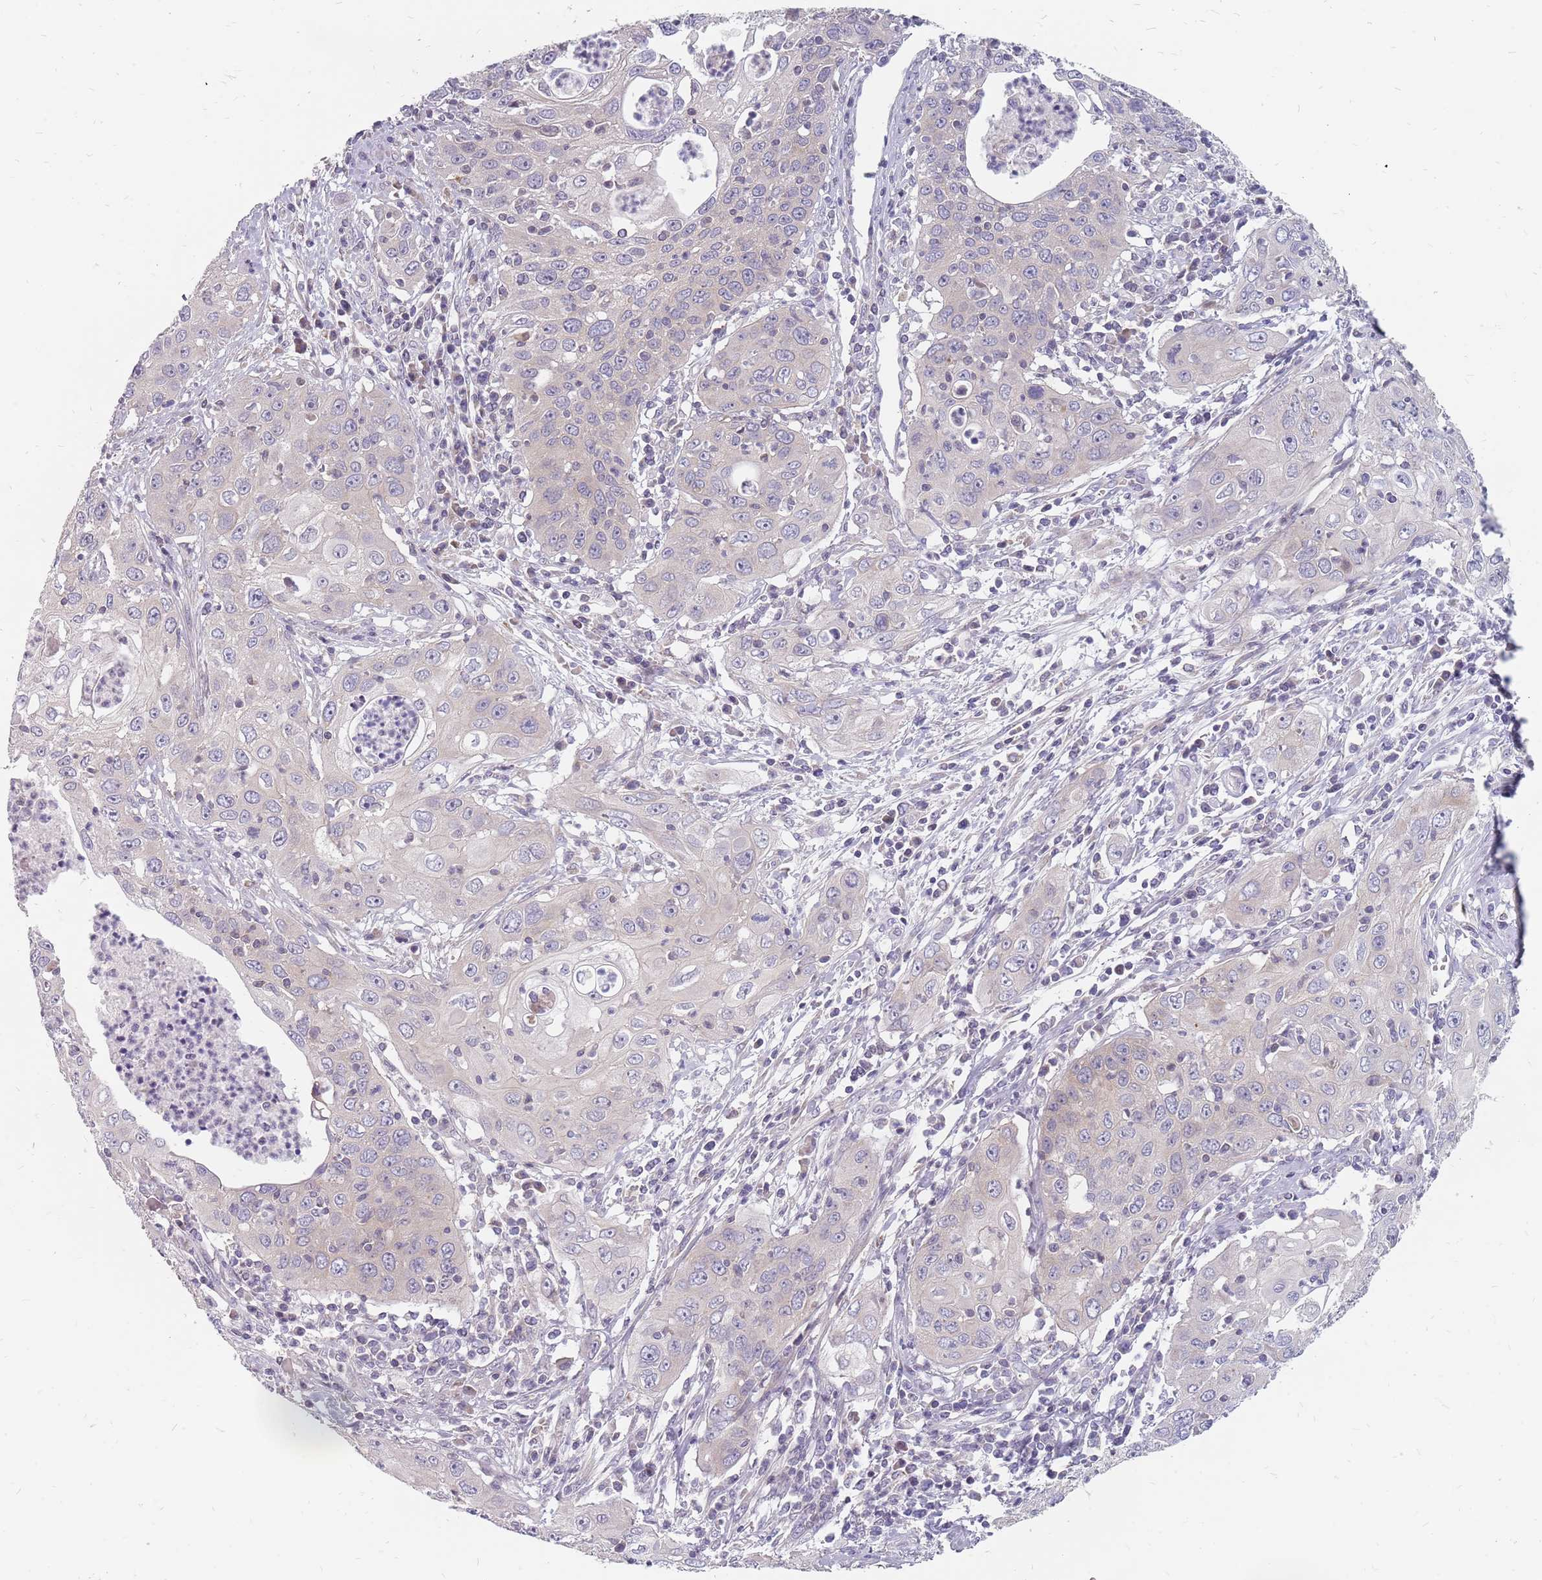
{"staining": {"intensity": "negative", "quantity": "none", "location": "none"}, "tissue": "cervical cancer", "cell_type": "Tumor cells", "image_type": "cancer", "snomed": [{"axis": "morphology", "description": "Squamous cell carcinoma, NOS"}, {"axis": "topography", "description": "Cervix"}], "caption": "Immunohistochemical staining of human cervical cancer exhibits no significant expression in tumor cells.", "gene": "CMTR2", "patient": {"sex": "female", "age": 36}}